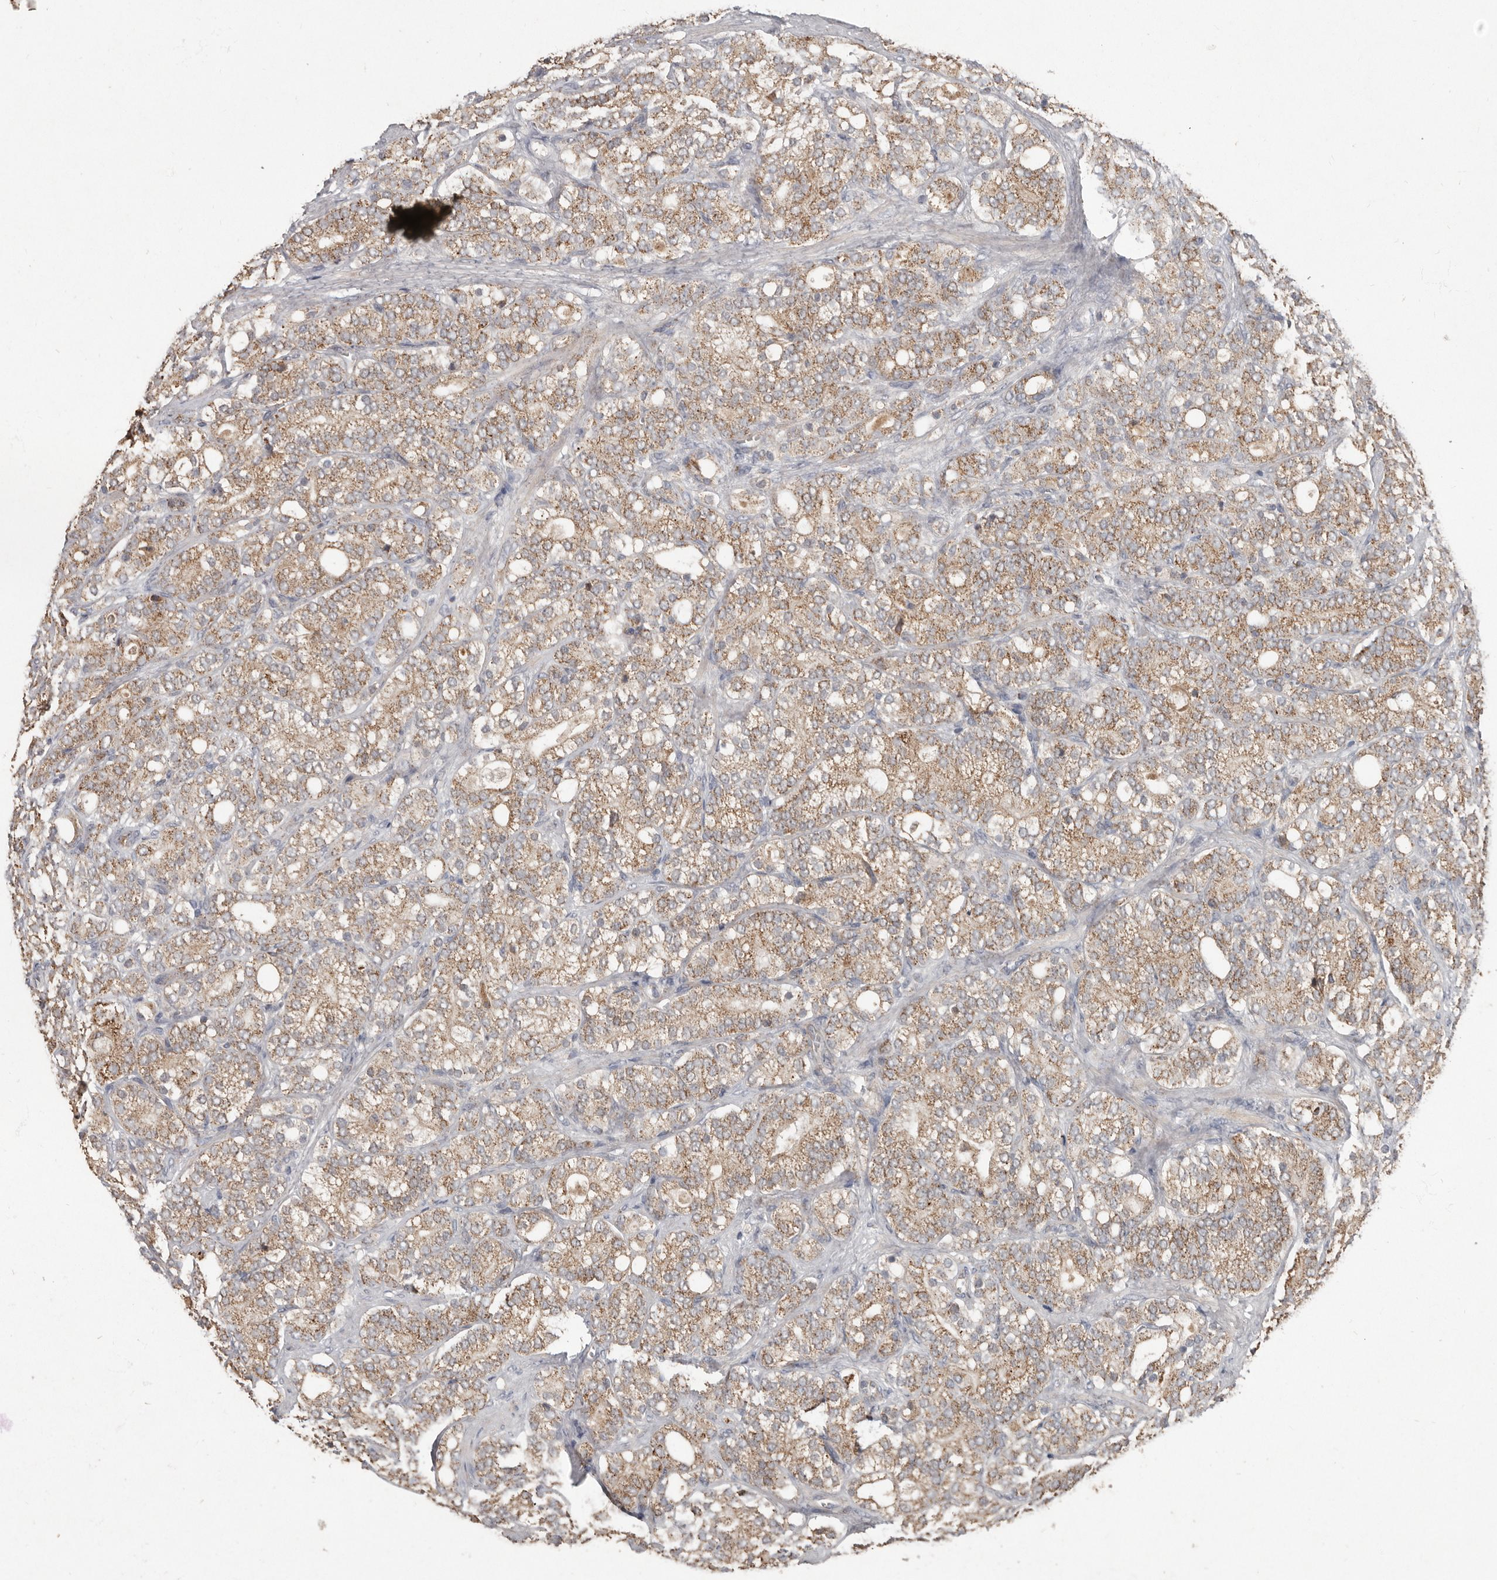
{"staining": {"intensity": "moderate", "quantity": ">75%", "location": "cytoplasmic/membranous"}, "tissue": "prostate cancer", "cell_type": "Tumor cells", "image_type": "cancer", "snomed": [{"axis": "morphology", "description": "Adenocarcinoma, High grade"}, {"axis": "topography", "description": "Prostate"}], "caption": "IHC image of neoplastic tissue: human prostate high-grade adenocarcinoma stained using immunohistochemistry (IHC) demonstrates medium levels of moderate protein expression localized specifically in the cytoplasmic/membranous of tumor cells, appearing as a cytoplasmic/membranous brown color.", "gene": "KIF26B", "patient": {"sex": "male", "age": 57}}